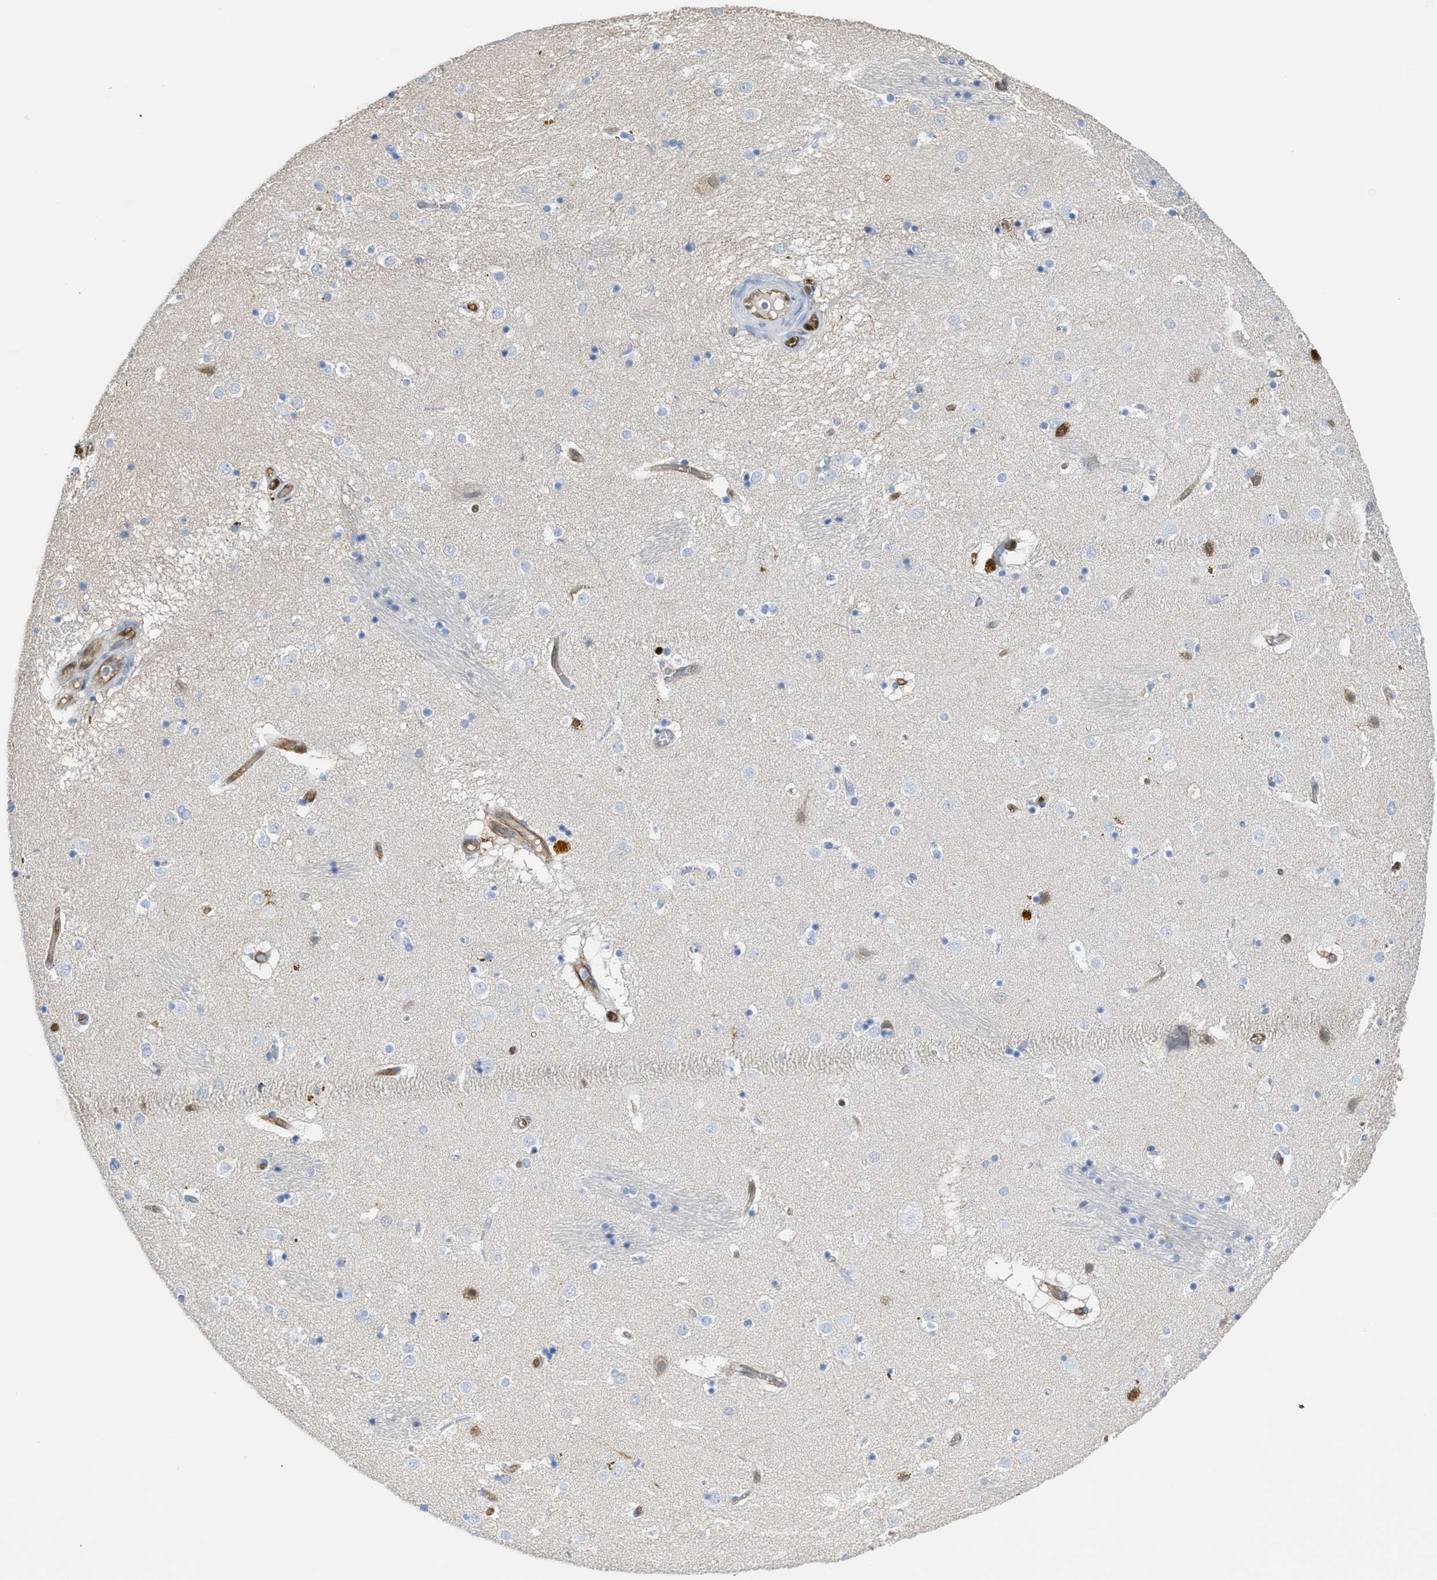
{"staining": {"intensity": "weak", "quantity": "<25%", "location": "cytoplasmic/membranous"}, "tissue": "caudate", "cell_type": "Glial cells", "image_type": "normal", "snomed": [{"axis": "morphology", "description": "Normal tissue, NOS"}, {"axis": "topography", "description": "Lateral ventricle wall"}], "caption": "A micrograph of caudate stained for a protein reveals no brown staining in glial cells.", "gene": "ASS1", "patient": {"sex": "male", "age": 70}}